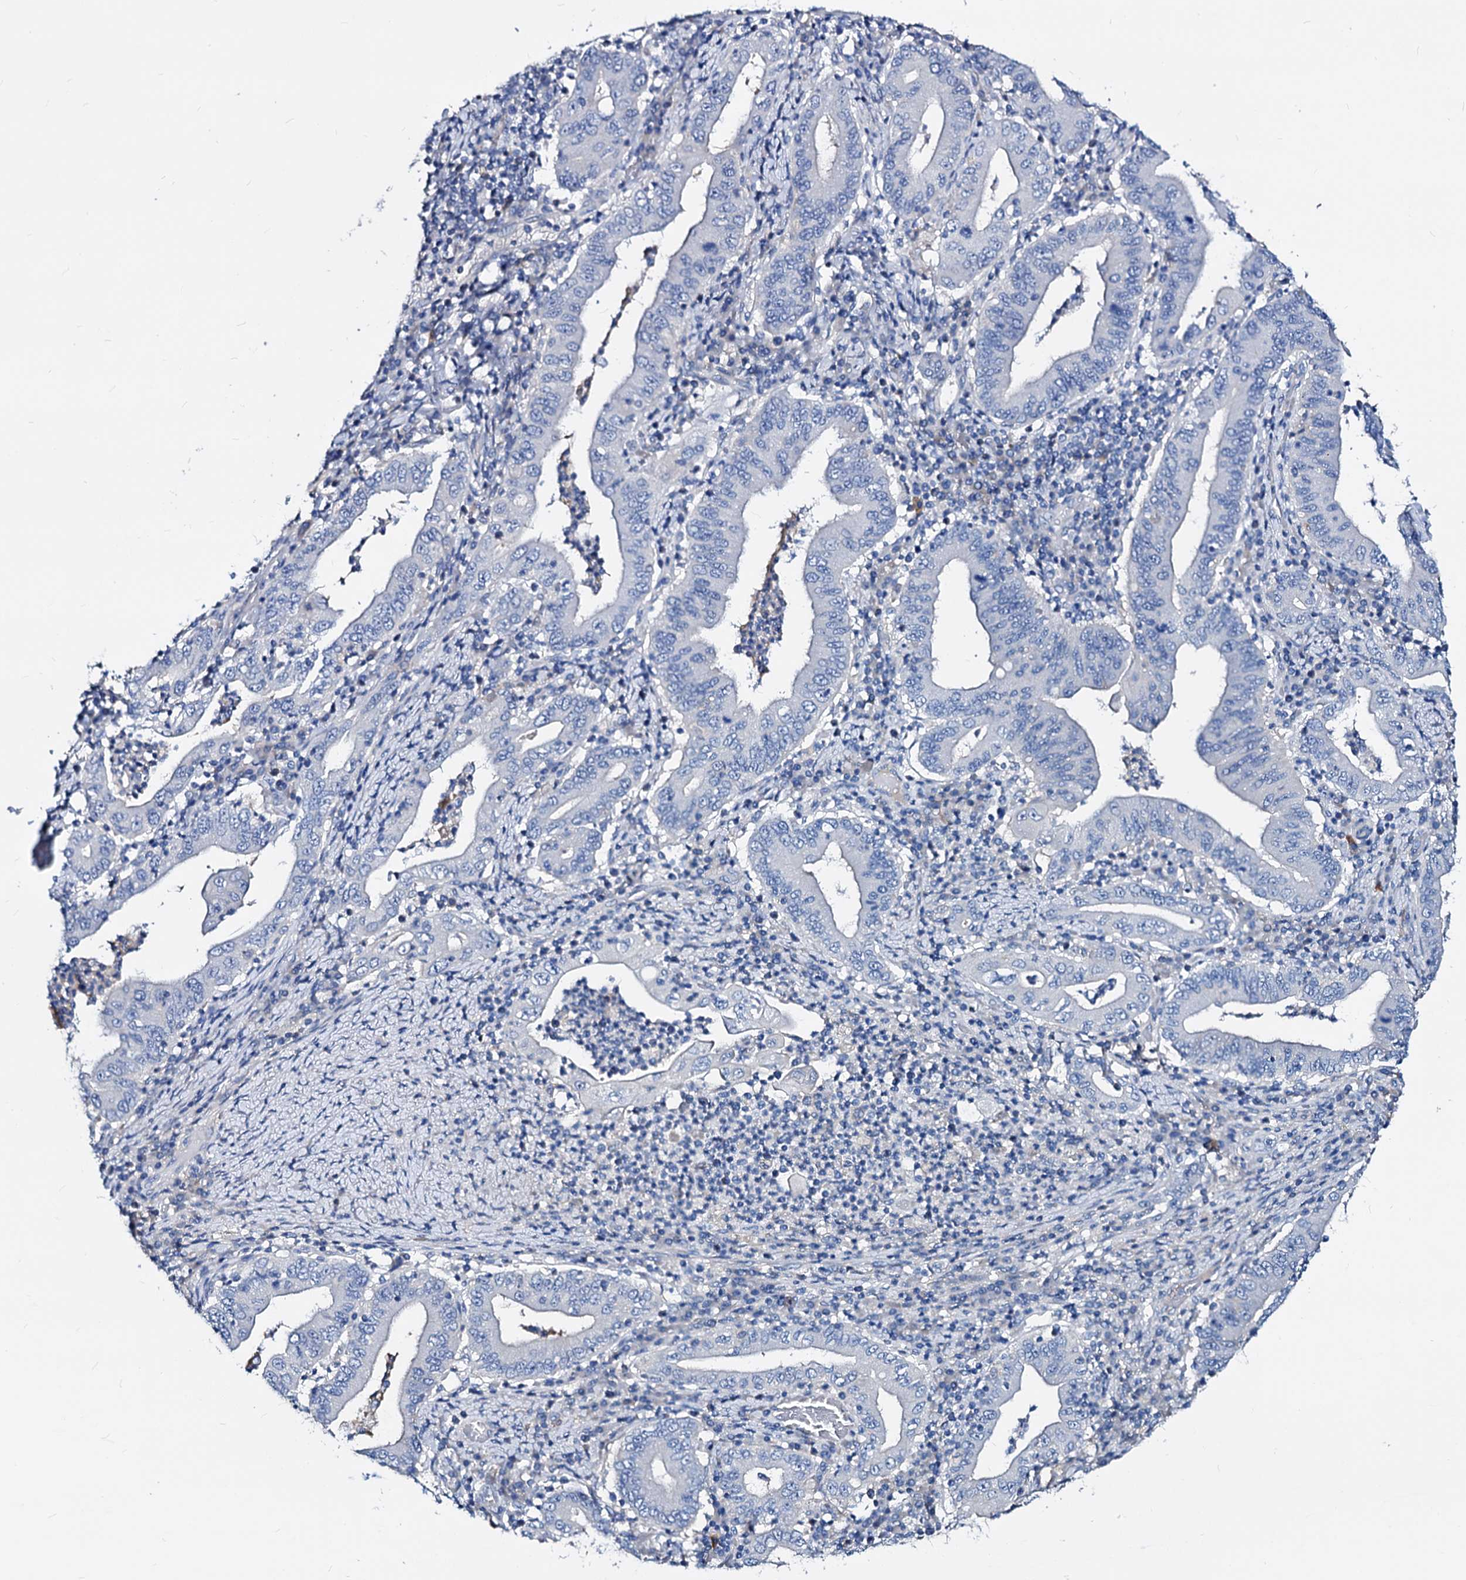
{"staining": {"intensity": "negative", "quantity": "none", "location": "none"}, "tissue": "stomach cancer", "cell_type": "Tumor cells", "image_type": "cancer", "snomed": [{"axis": "morphology", "description": "Normal tissue, NOS"}, {"axis": "morphology", "description": "Adenocarcinoma, NOS"}, {"axis": "topography", "description": "Esophagus"}, {"axis": "topography", "description": "Stomach, upper"}, {"axis": "topography", "description": "Peripheral nerve tissue"}], "caption": "Tumor cells show no significant protein positivity in stomach cancer (adenocarcinoma).", "gene": "DYDC2", "patient": {"sex": "male", "age": 62}}